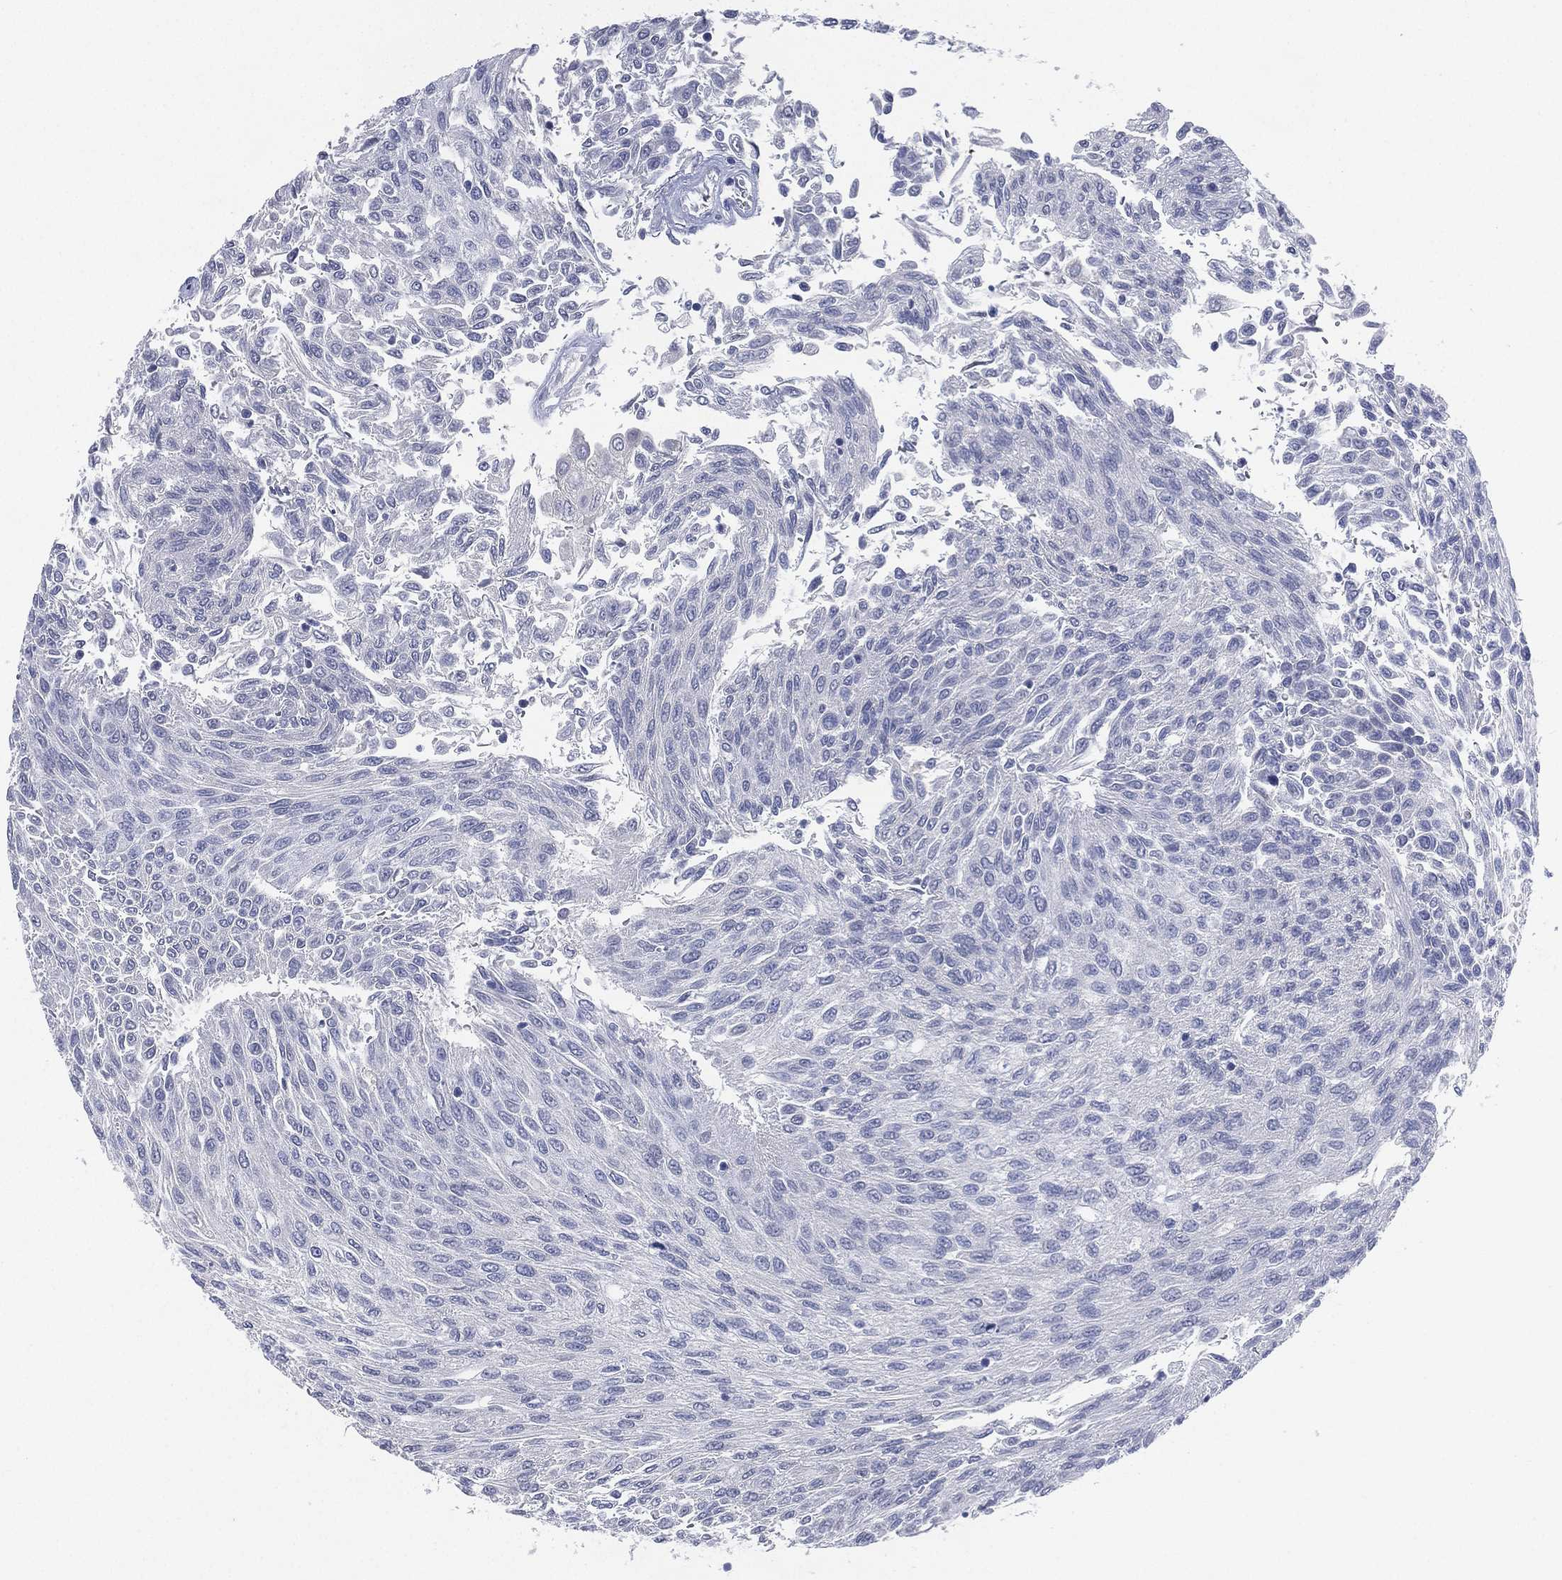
{"staining": {"intensity": "negative", "quantity": "none", "location": "none"}, "tissue": "urothelial cancer", "cell_type": "Tumor cells", "image_type": "cancer", "snomed": [{"axis": "morphology", "description": "Urothelial carcinoma, Low grade"}, {"axis": "topography", "description": "Urinary bladder"}], "caption": "High magnification brightfield microscopy of urothelial carcinoma (low-grade) stained with DAB (3,3'-diaminobenzidine) (brown) and counterstained with hematoxylin (blue): tumor cells show no significant expression.", "gene": "KRT35", "patient": {"sex": "male", "age": 78}}